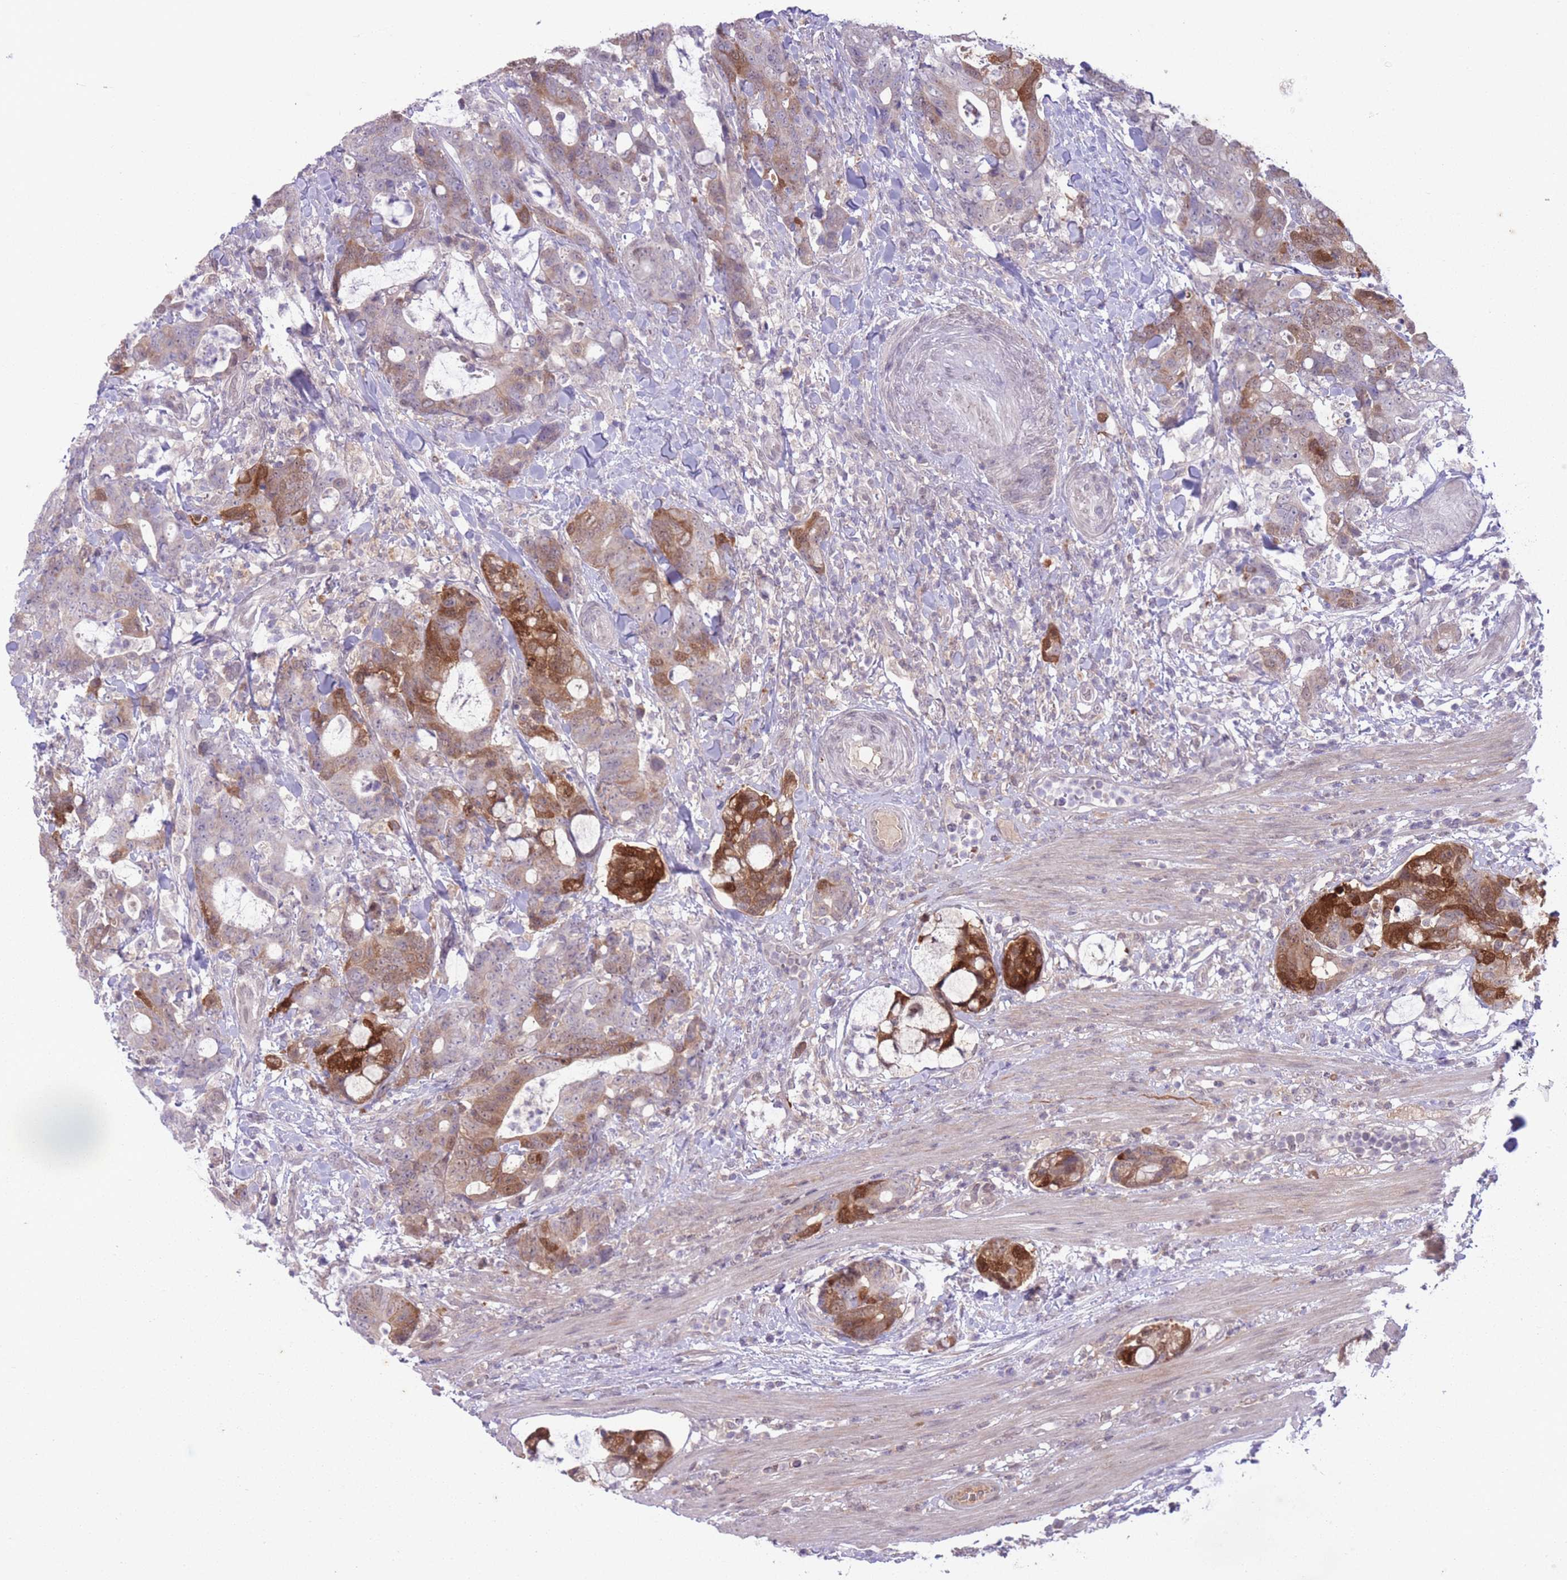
{"staining": {"intensity": "strong", "quantity": "25%-75%", "location": "cytoplasmic/membranous"}, "tissue": "colorectal cancer", "cell_type": "Tumor cells", "image_type": "cancer", "snomed": [{"axis": "morphology", "description": "Adenocarcinoma, NOS"}, {"axis": "topography", "description": "Colon"}], "caption": "The image shows a brown stain indicating the presence of a protein in the cytoplasmic/membranous of tumor cells in colorectal cancer.", "gene": "ARPIN", "patient": {"sex": "female", "age": 82}}